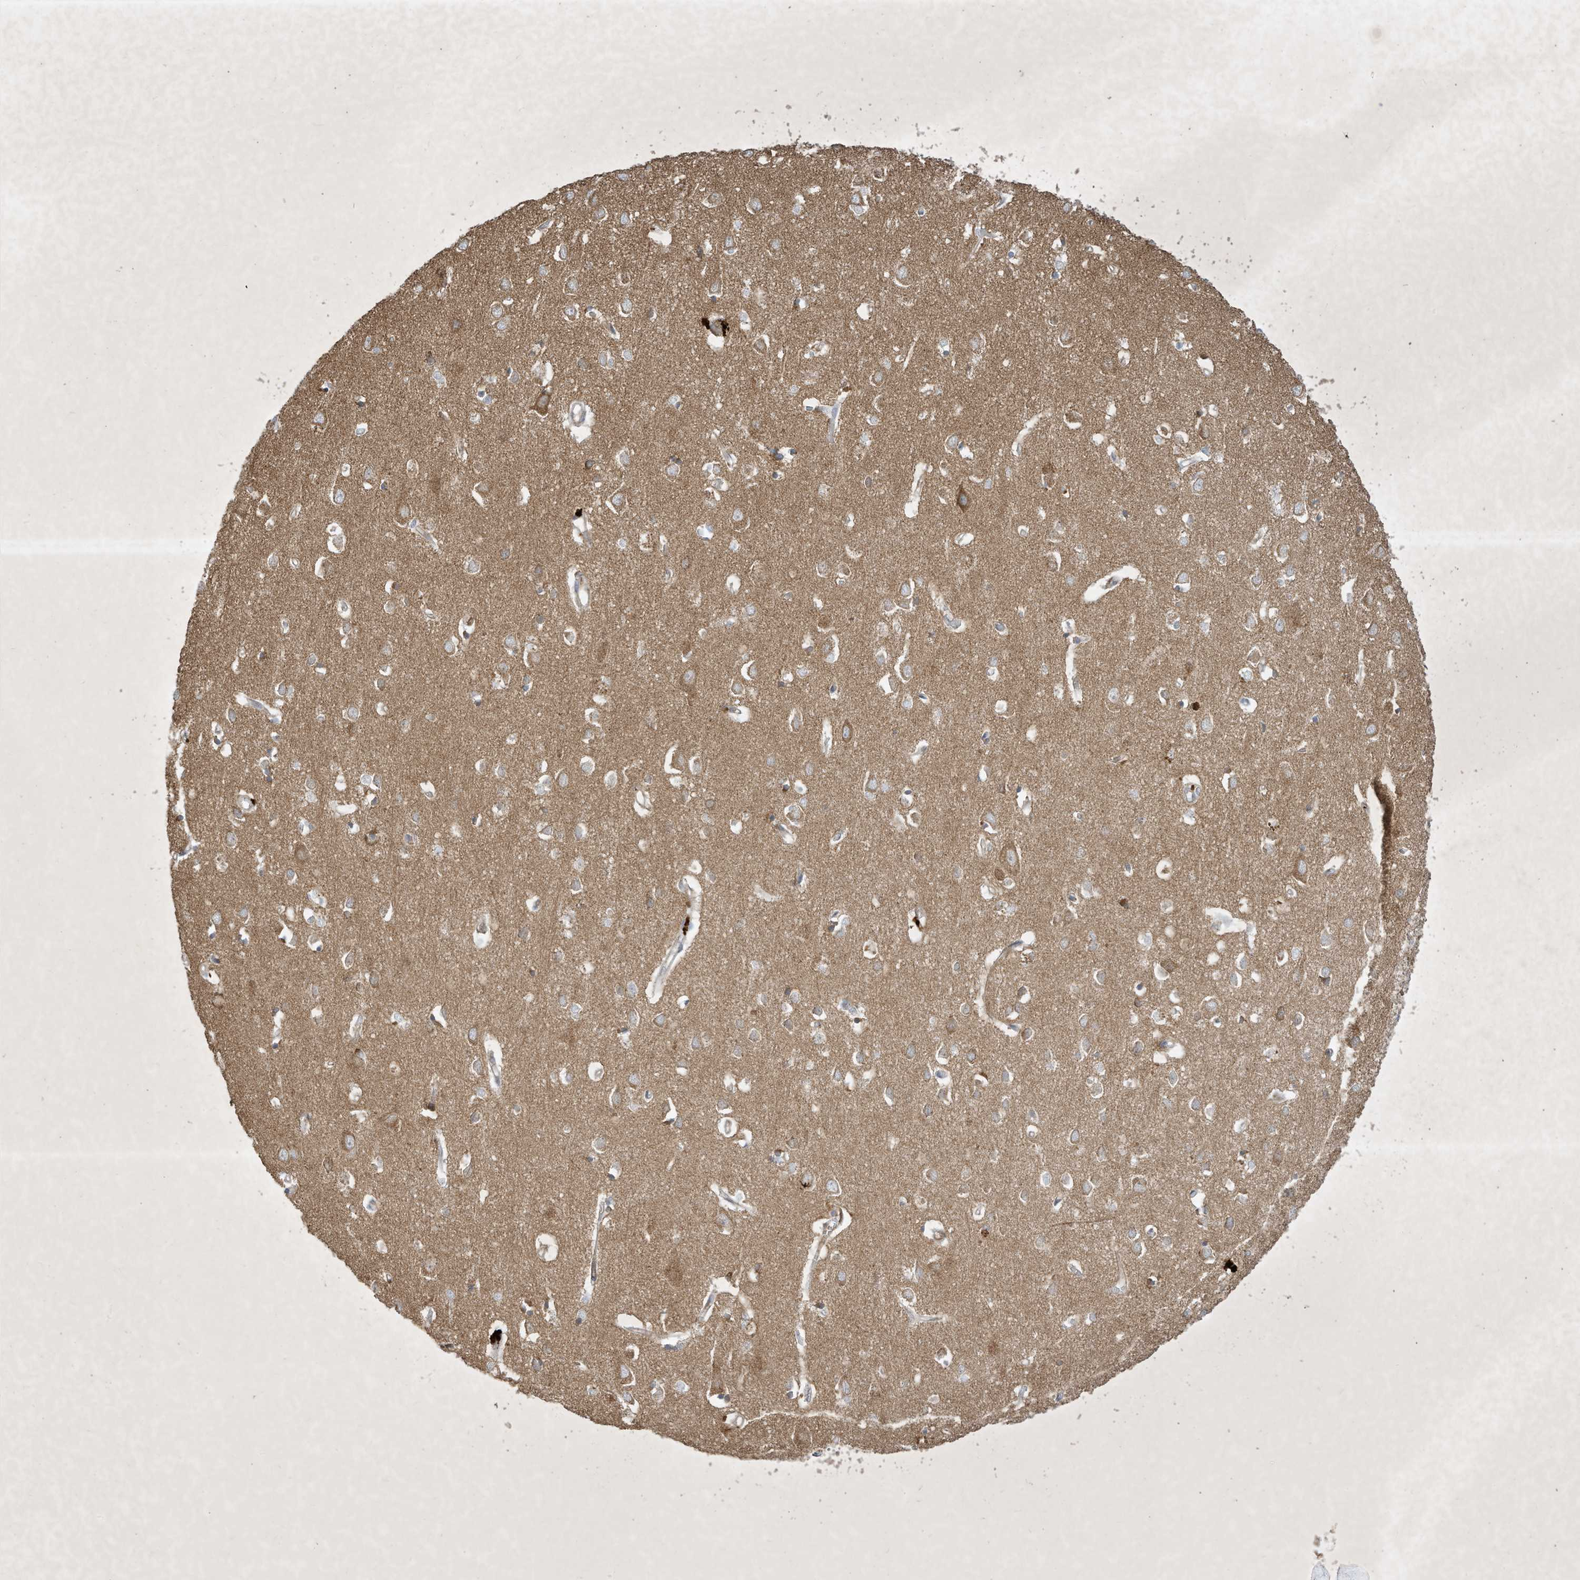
{"staining": {"intensity": "weak", "quantity": ">75%", "location": "cytoplasmic/membranous"}, "tissue": "cerebral cortex", "cell_type": "Endothelial cells", "image_type": "normal", "snomed": [{"axis": "morphology", "description": "Normal tissue, NOS"}, {"axis": "topography", "description": "Cerebral cortex"}], "caption": "Protein analysis of benign cerebral cortex shows weak cytoplasmic/membranous staining in about >75% of endothelial cells.", "gene": "SYNJ2", "patient": {"sex": "female", "age": 64}}